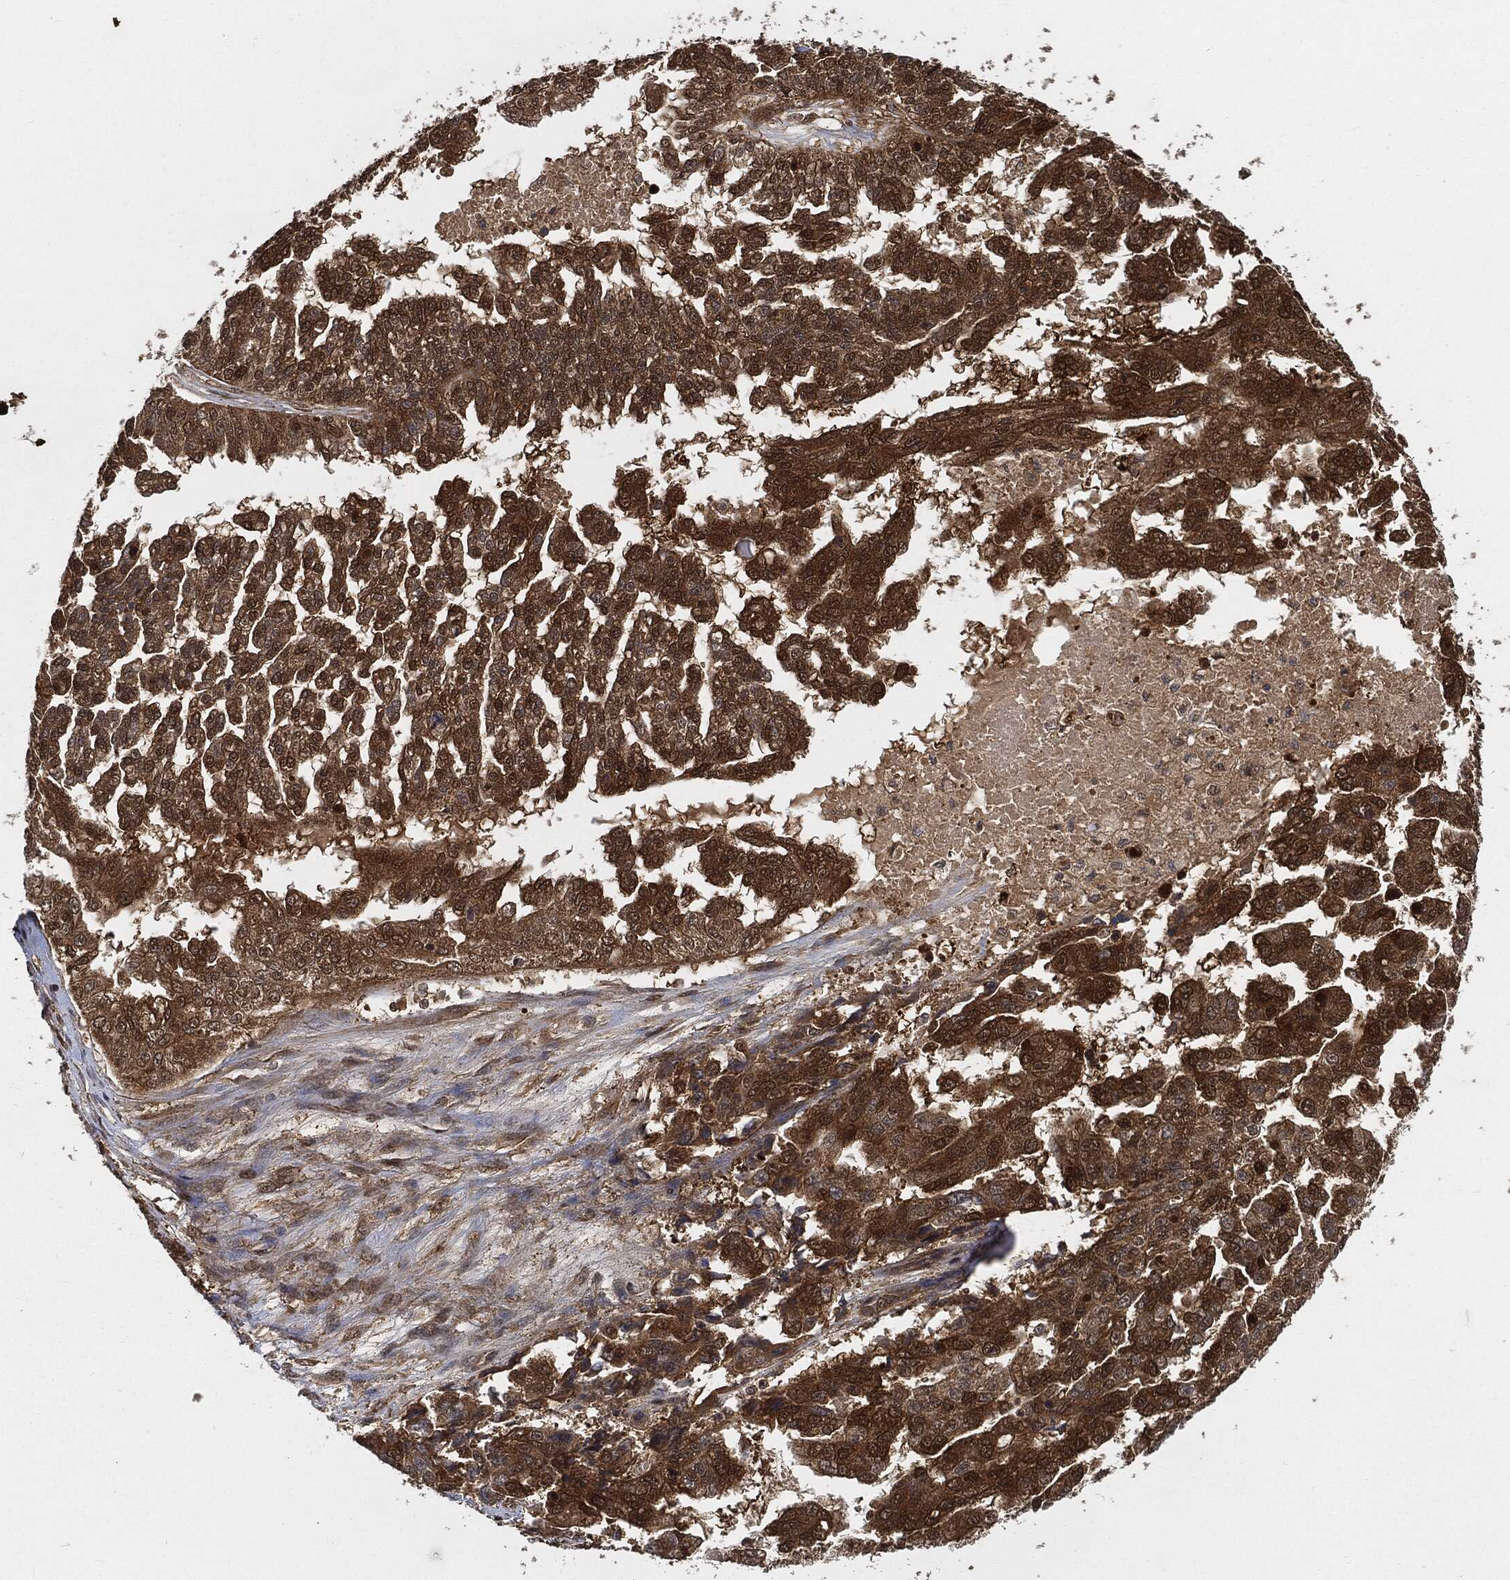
{"staining": {"intensity": "strong", "quantity": ">75%", "location": "cytoplasmic/membranous,nuclear"}, "tissue": "ovarian cancer", "cell_type": "Tumor cells", "image_type": "cancer", "snomed": [{"axis": "morphology", "description": "Cystadenocarcinoma, serous, NOS"}, {"axis": "topography", "description": "Ovary"}], "caption": "Immunohistochemical staining of human ovarian cancer demonstrates strong cytoplasmic/membranous and nuclear protein positivity in about >75% of tumor cells.", "gene": "CUTA", "patient": {"sex": "female", "age": 58}}